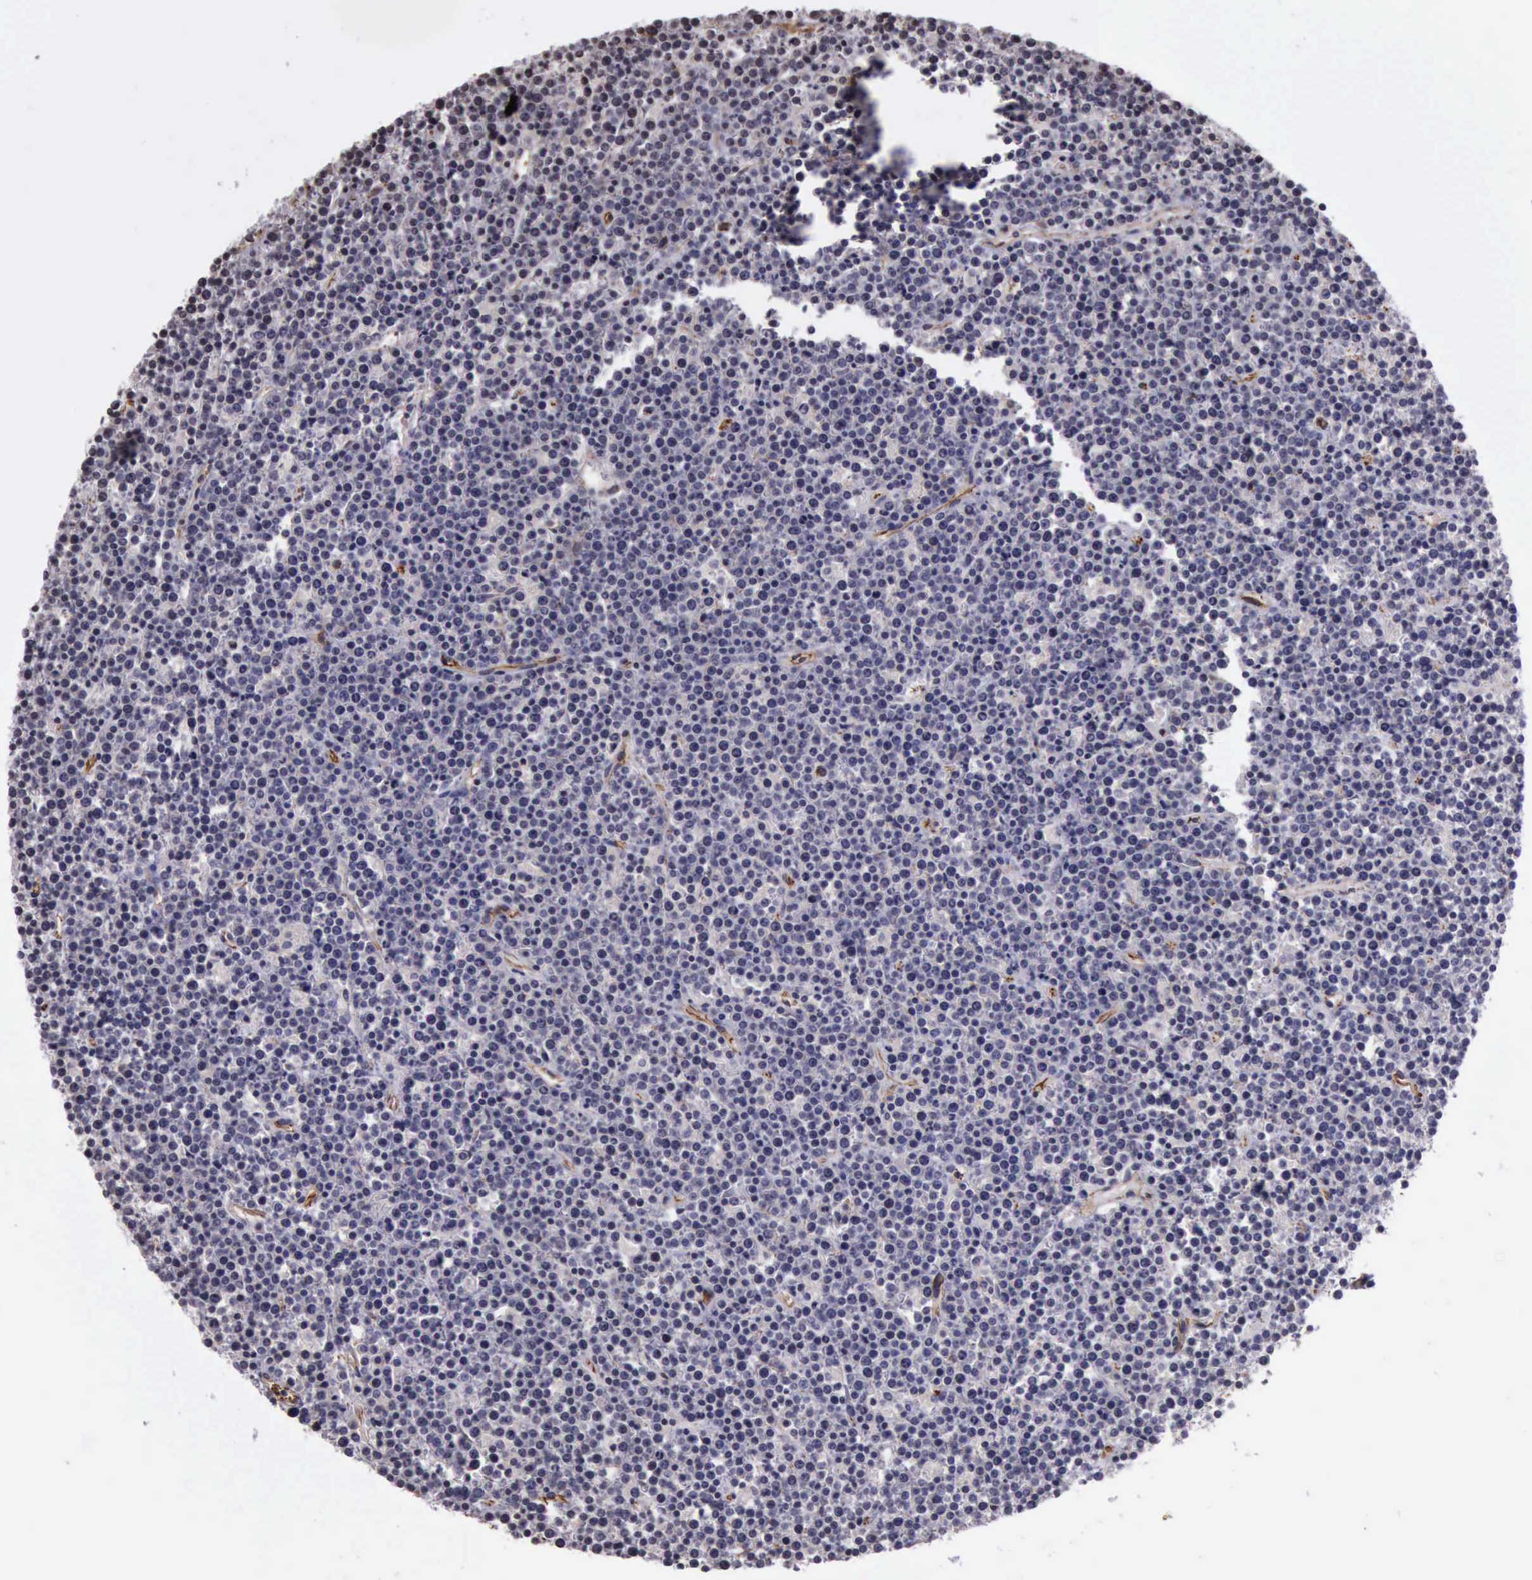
{"staining": {"intensity": "negative", "quantity": "none", "location": "none"}, "tissue": "lymphoma", "cell_type": "Tumor cells", "image_type": "cancer", "snomed": [{"axis": "morphology", "description": "Malignant lymphoma, non-Hodgkin's type, High grade"}, {"axis": "topography", "description": "Ovary"}], "caption": "DAB (3,3'-diaminobenzidine) immunohistochemical staining of lymphoma reveals no significant expression in tumor cells.", "gene": "CTNNB1", "patient": {"sex": "female", "age": 56}}